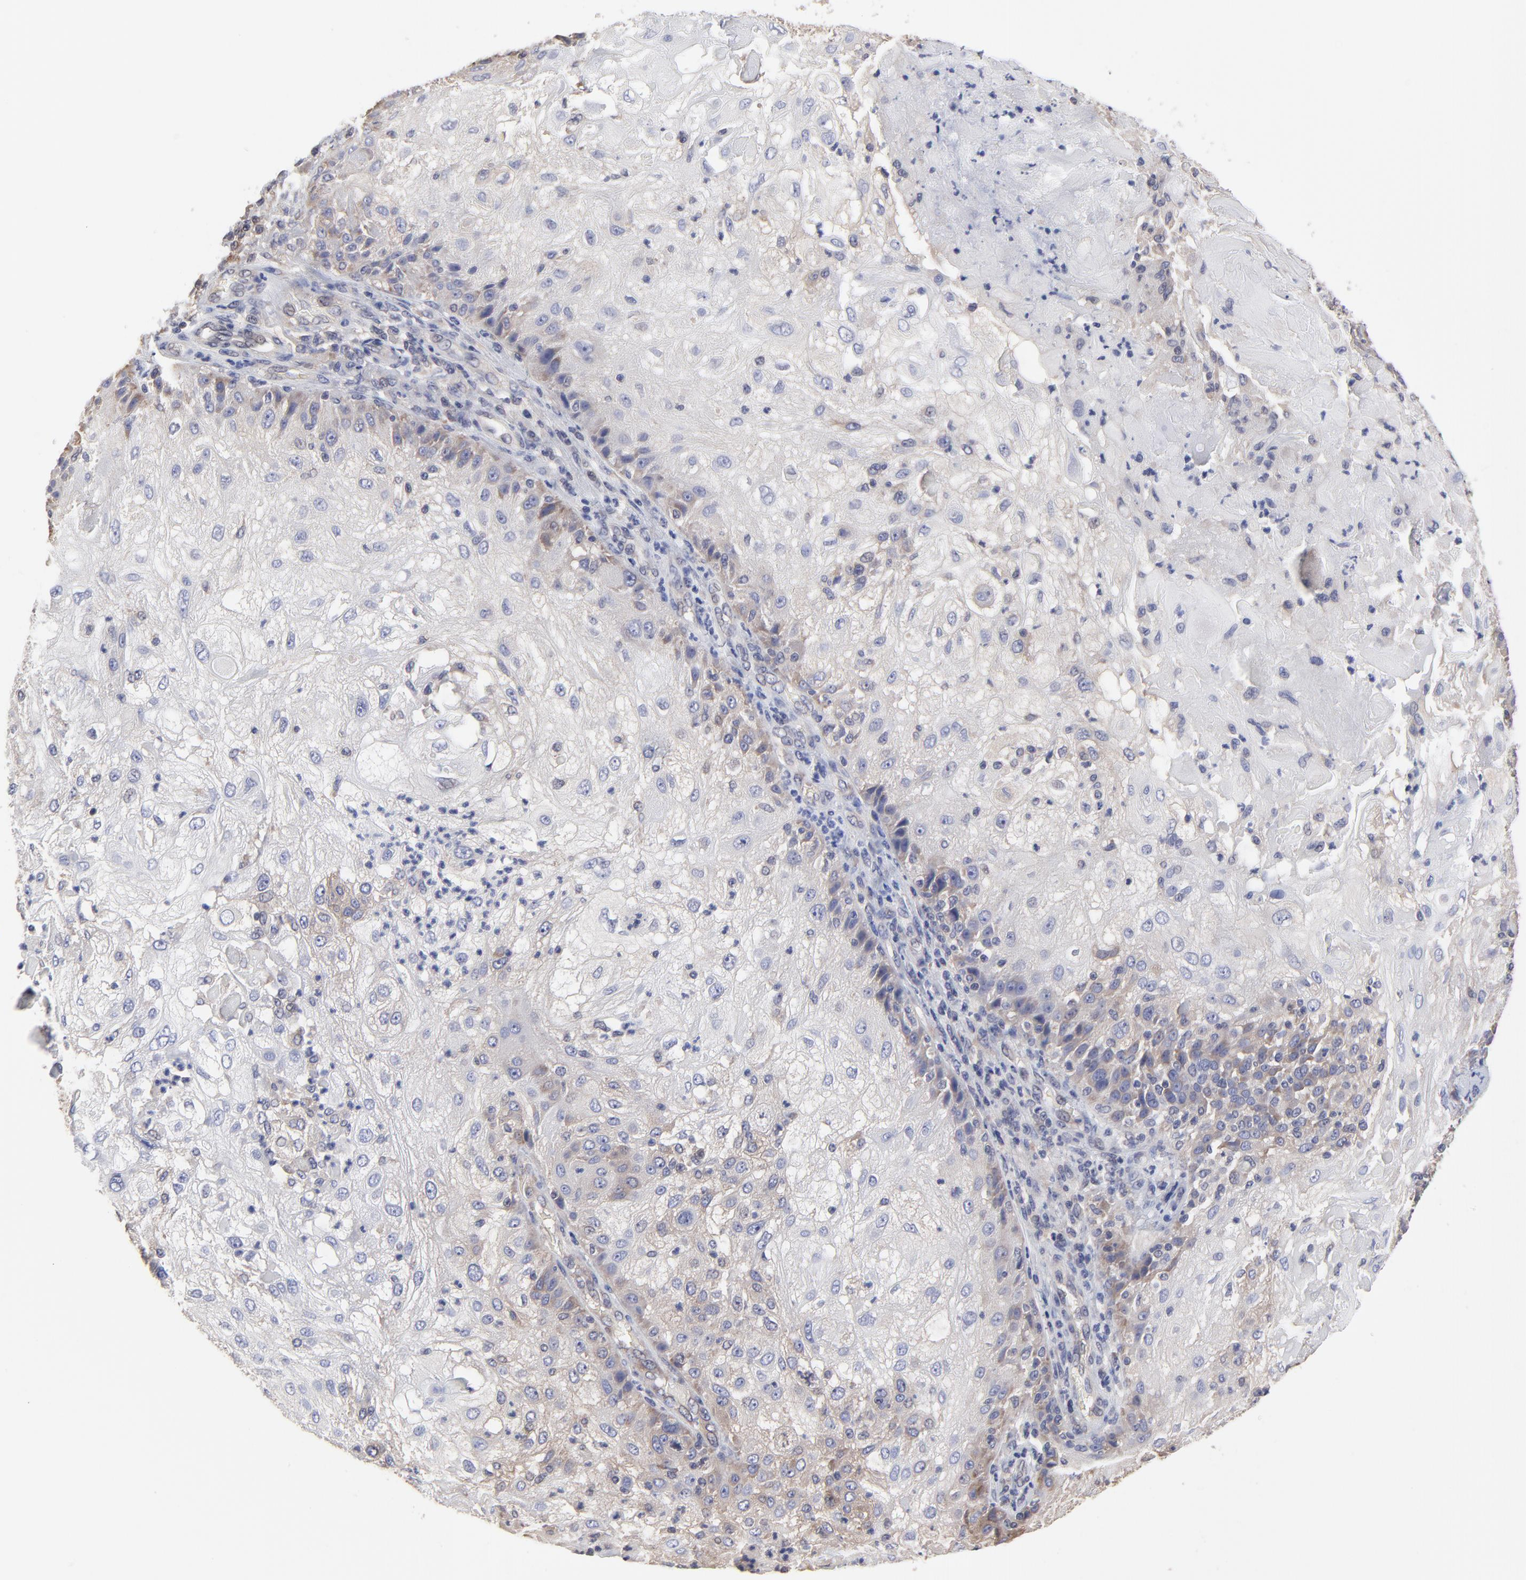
{"staining": {"intensity": "weak", "quantity": "25%-75%", "location": "cytoplasmic/membranous"}, "tissue": "skin cancer", "cell_type": "Tumor cells", "image_type": "cancer", "snomed": [{"axis": "morphology", "description": "Normal tissue, NOS"}, {"axis": "morphology", "description": "Squamous cell carcinoma, NOS"}, {"axis": "topography", "description": "Skin"}], "caption": "Immunohistochemistry of skin squamous cell carcinoma displays low levels of weak cytoplasmic/membranous expression in about 25%-75% of tumor cells. The staining was performed using DAB to visualize the protein expression in brown, while the nuclei were stained in blue with hematoxylin (Magnification: 20x).", "gene": "CCT2", "patient": {"sex": "female", "age": 83}}